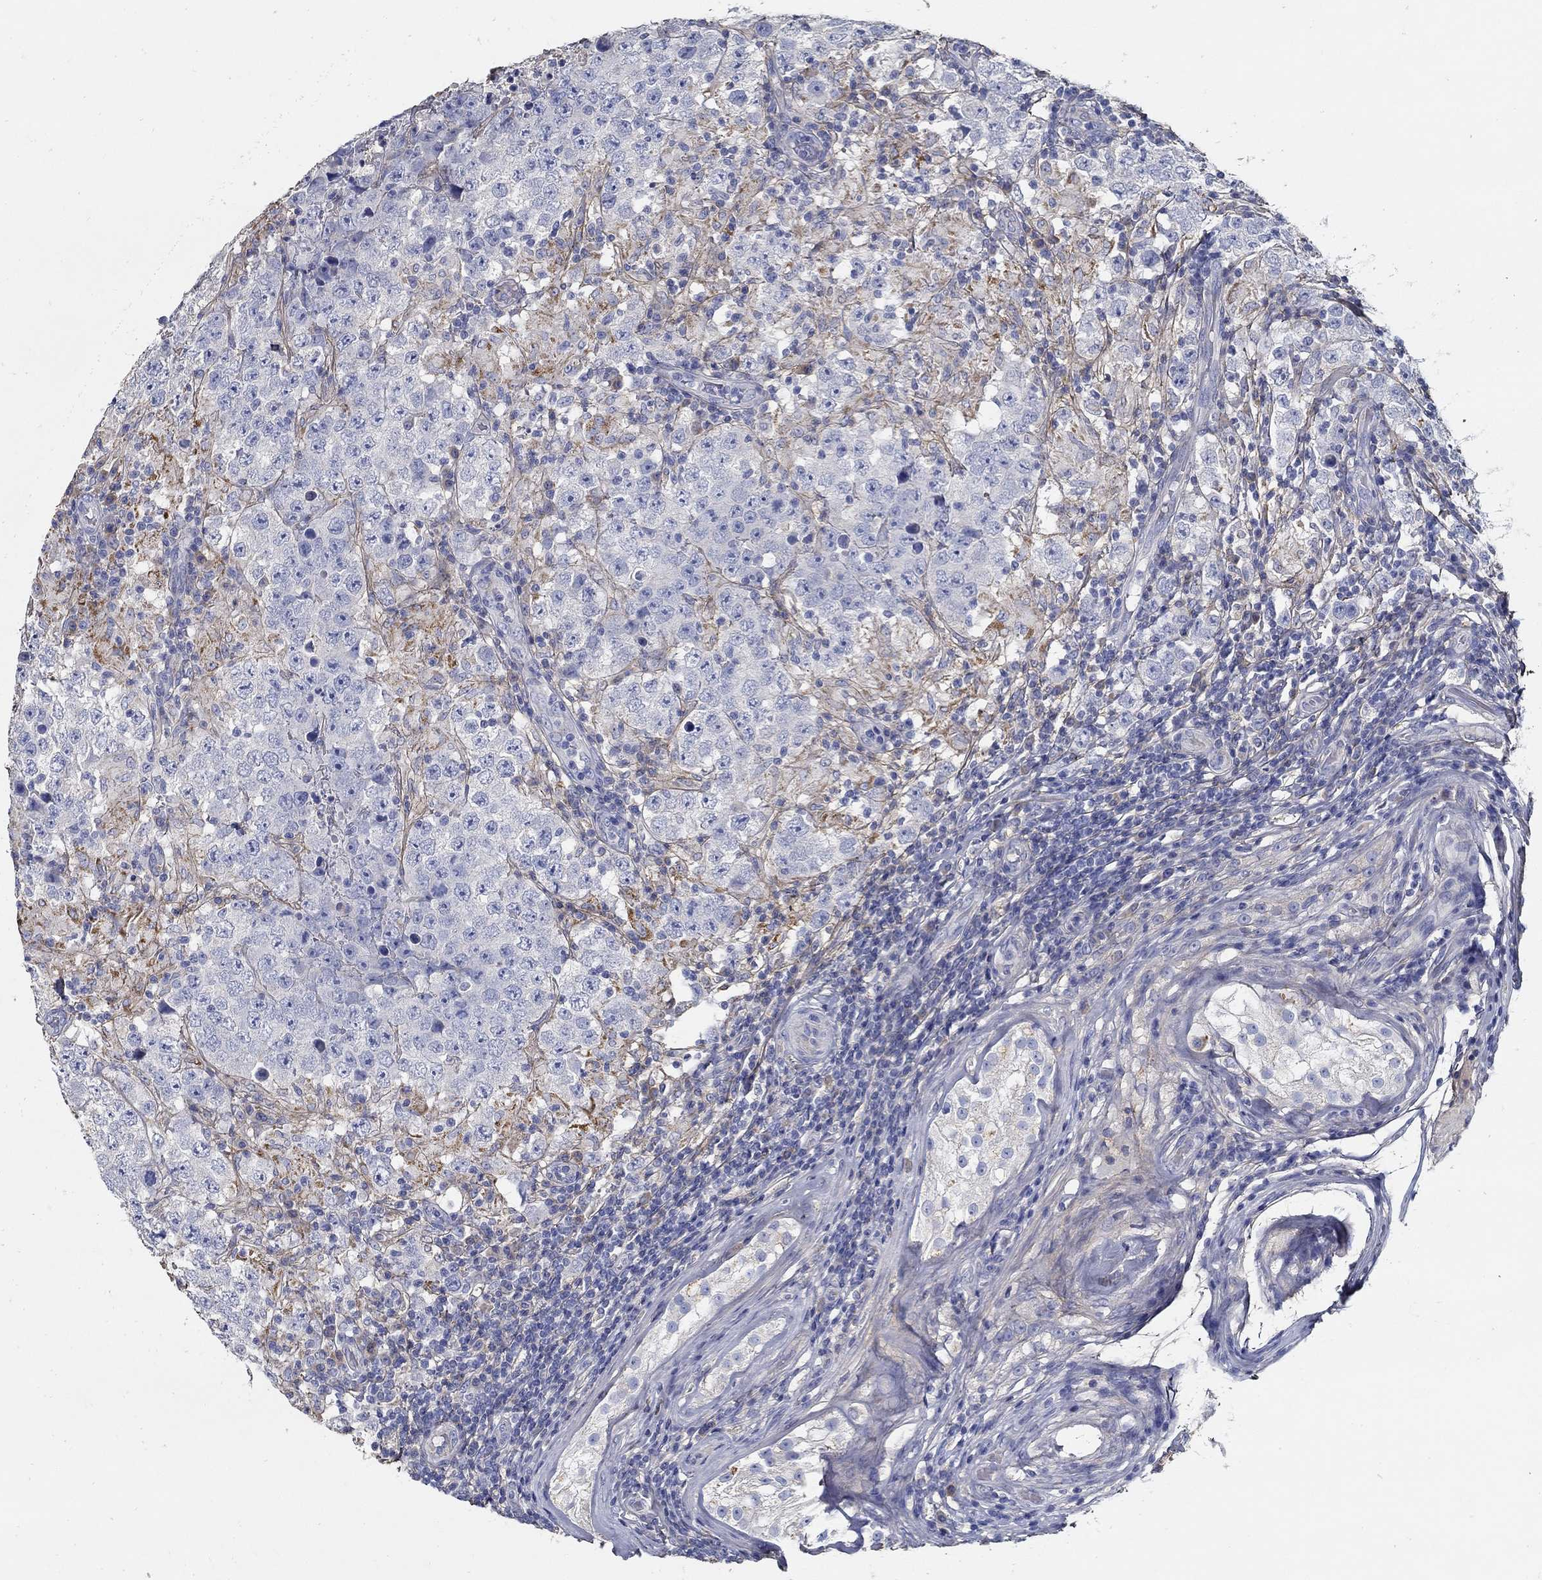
{"staining": {"intensity": "negative", "quantity": "none", "location": "none"}, "tissue": "testis cancer", "cell_type": "Tumor cells", "image_type": "cancer", "snomed": [{"axis": "morphology", "description": "Seminoma, NOS"}, {"axis": "morphology", "description": "Carcinoma, Embryonal, NOS"}, {"axis": "topography", "description": "Testis"}], "caption": "A histopathology image of seminoma (testis) stained for a protein demonstrates no brown staining in tumor cells.", "gene": "TGFBI", "patient": {"sex": "male", "age": 41}}